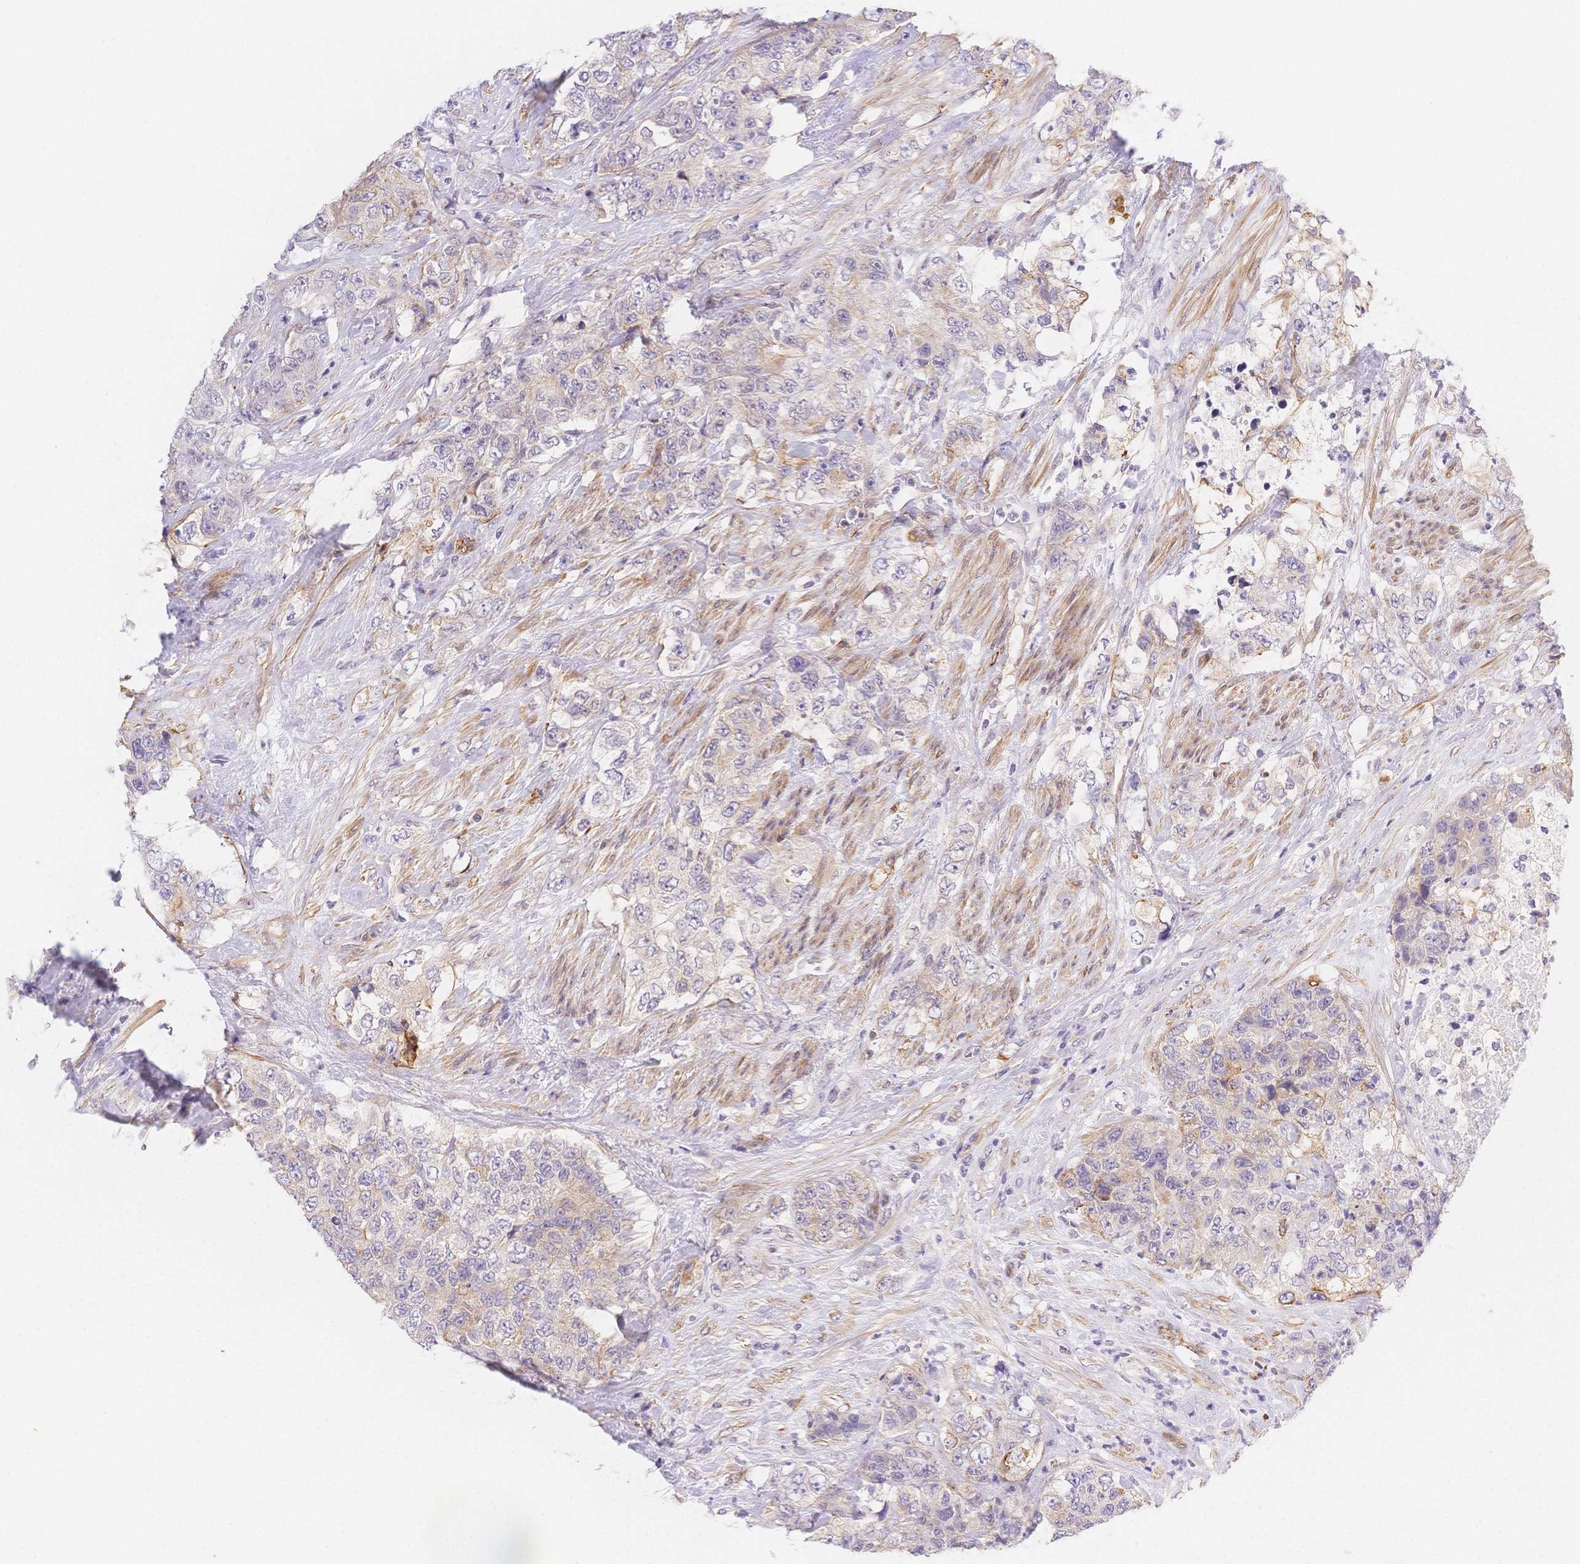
{"staining": {"intensity": "negative", "quantity": "none", "location": "none"}, "tissue": "urothelial cancer", "cell_type": "Tumor cells", "image_type": "cancer", "snomed": [{"axis": "morphology", "description": "Urothelial carcinoma, High grade"}, {"axis": "topography", "description": "Urinary bladder"}], "caption": "A photomicrograph of human urothelial carcinoma (high-grade) is negative for staining in tumor cells.", "gene": "CSN1S1", "patient": {"sex": "female", "age": 78}}